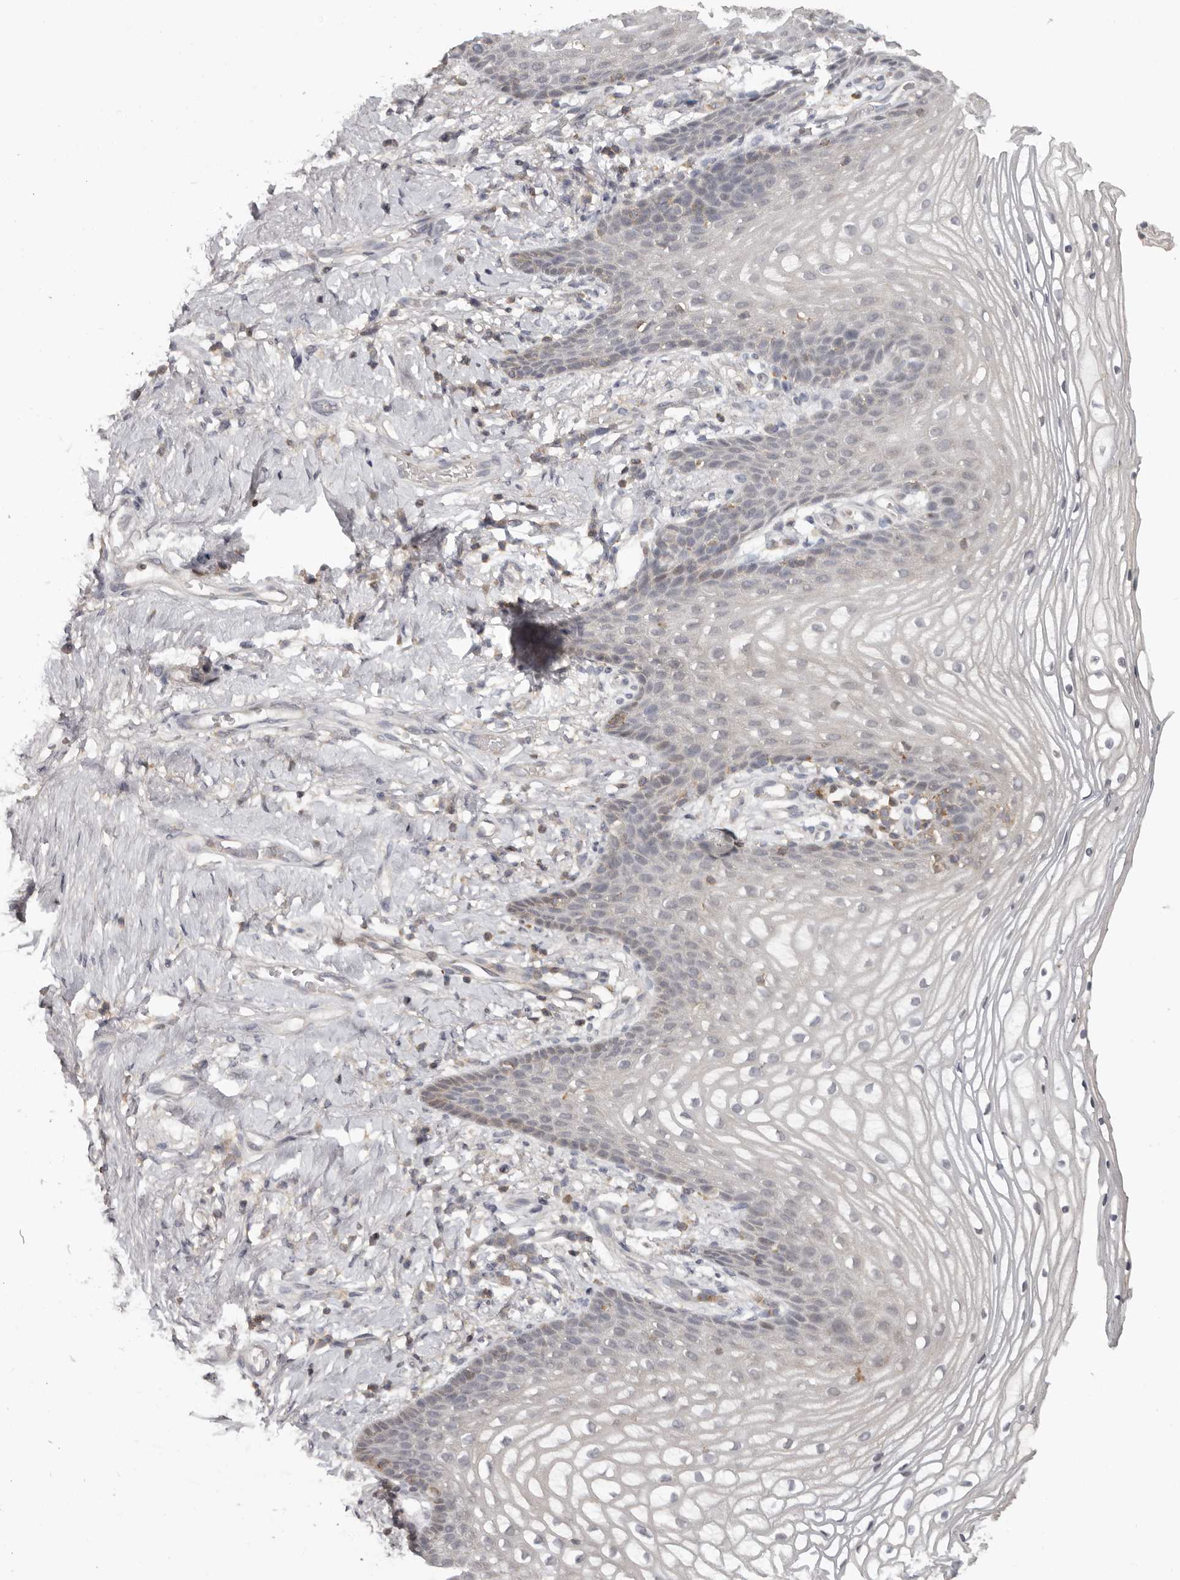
{"staining": {"intensity": "negative", "quantity": "none", "location": "none"}, "tissue": "vagina", "cell_type": "Squamous epithelial cells", "image_type": "normal", "snomed": [{"axis": "morphology", "description": "Normal tissue, NOS"}, {"axis": "topography", "description": "Vagina"}], "caption": "An image of vagina stained for a protein demonstrates no brown staining in squamous epithelial cells.", "gene": "ANKRD44", "patient": {"sex": "female", "age": 60}}